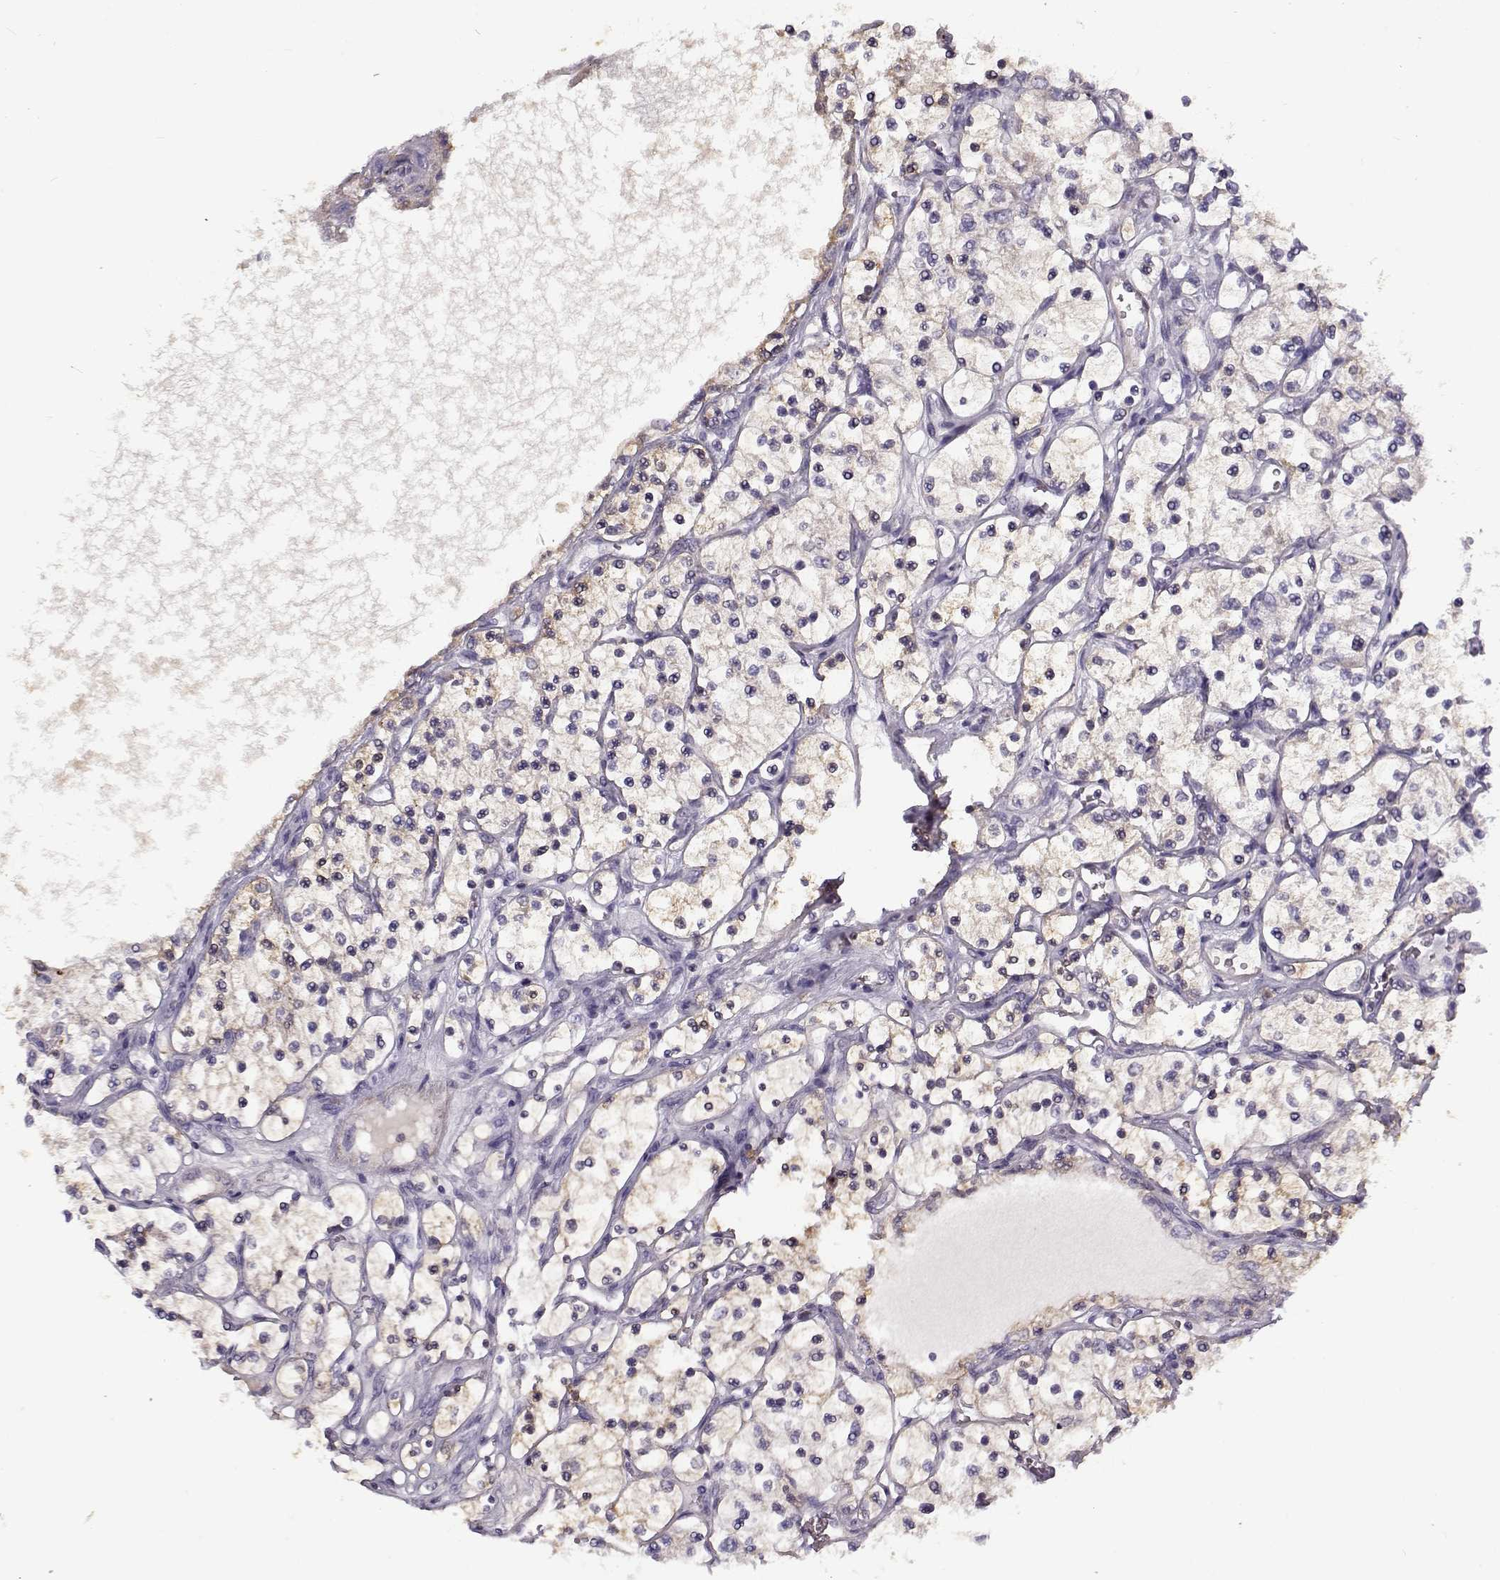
{"staining": {"intensity": "weak", "quantity": ">75%", "location": "cytoplasmic/membranous"}, "tissue": "renal cancer", "cell_type": "Tumor cells", "image_type": "cancer", "snomed": [{"axis": "morphology", "description": "Adenocarcinoma, NOS"}, {"axis": "topography", "description": "Kidney"}], "caption": "This image shows renal cancer (adenocarcinoma) stained with immunohistochemistry (IHC) to label a protein in brown. The cytoplasmic/membranous of tumor cells show weak positivity for the protein. Nuclei are counter-stained blue.", "gene": "UCP3", "patient": {"sex": "female", "age": 69}}